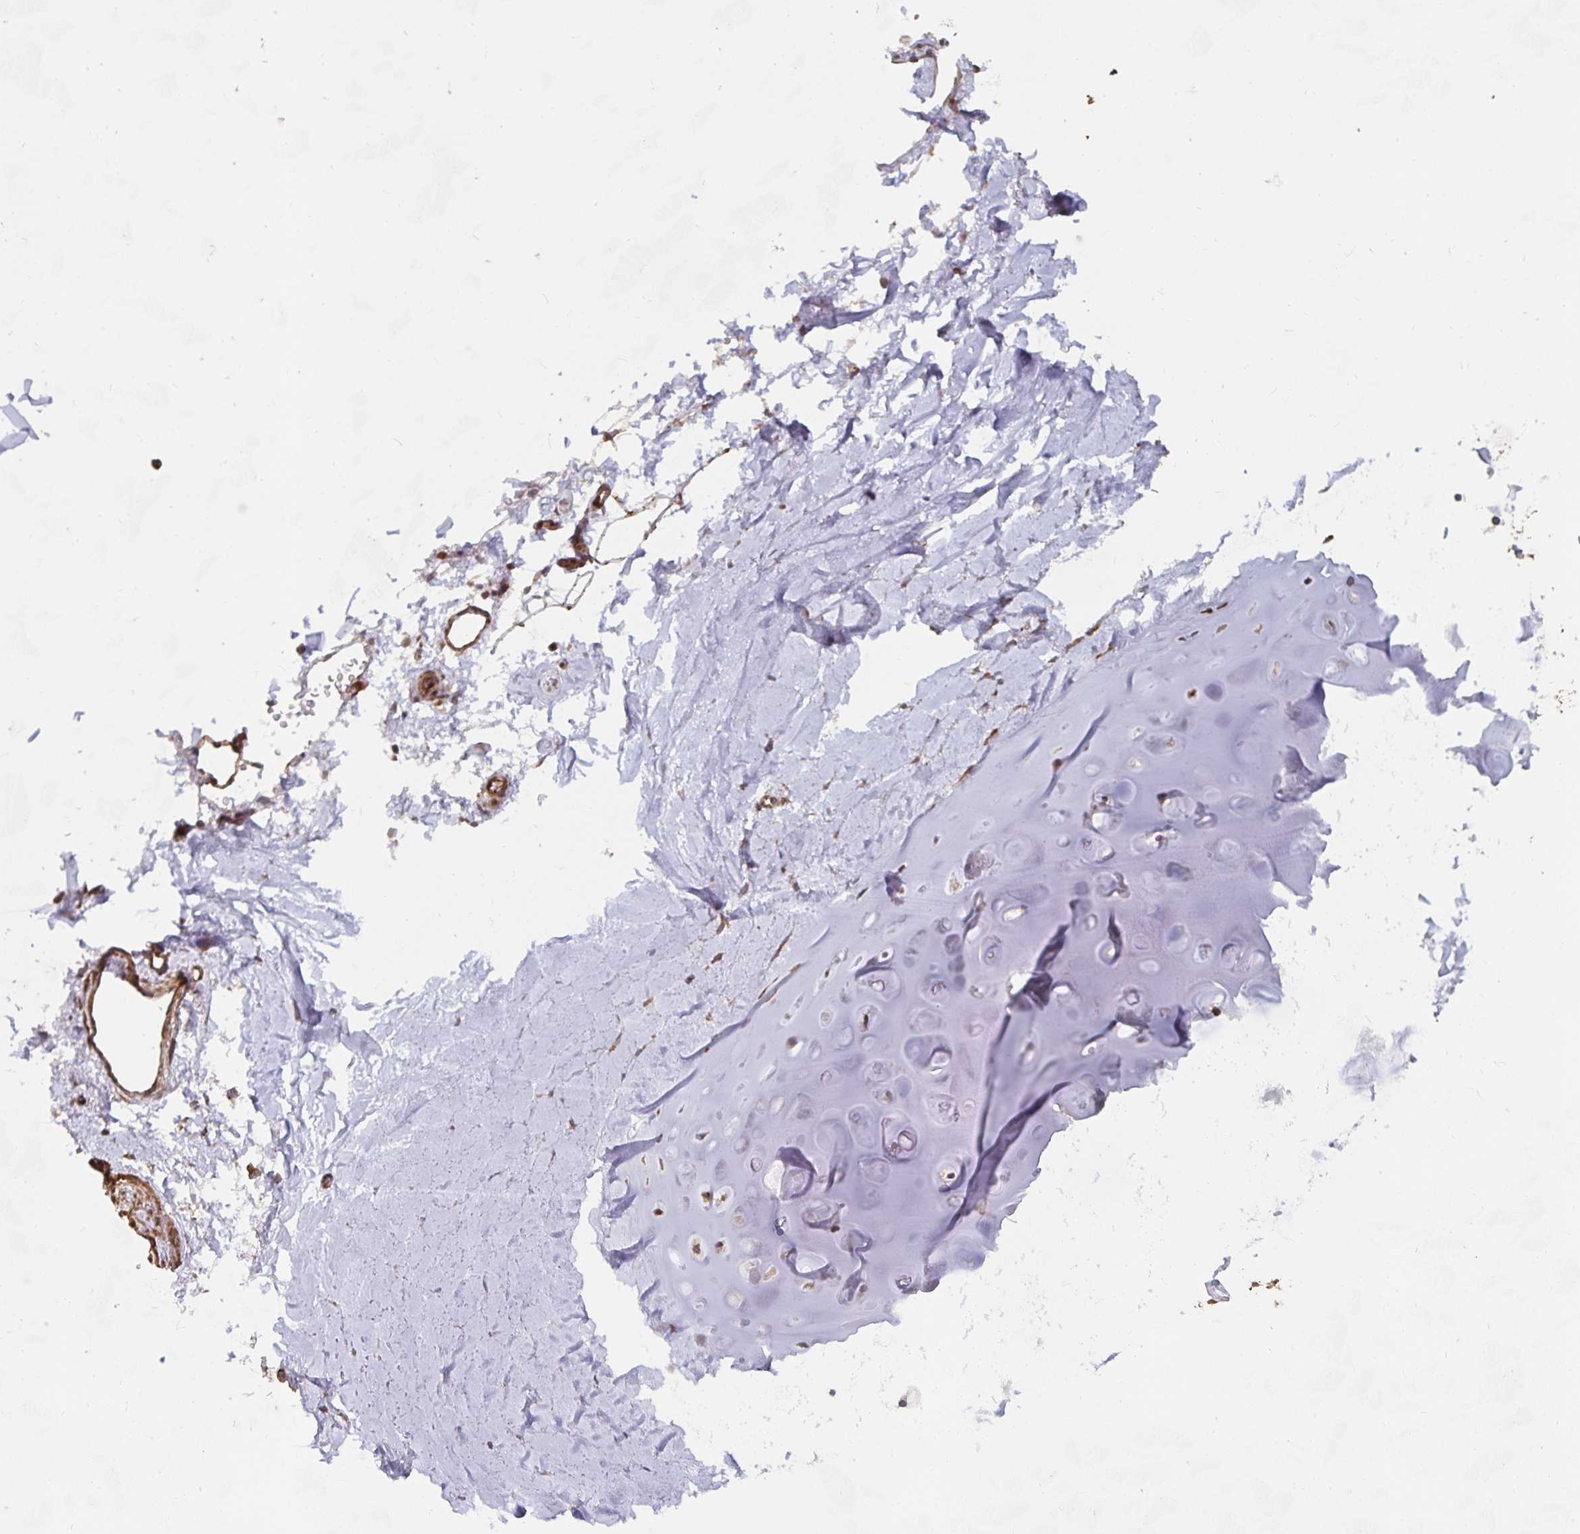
{"staining": {"intensity": "weak", "quantity": "<25%", "location": "cytoplasmic/membranous"}, "tissue": "soft tissue", "cell_type": "Chondrocytes", "image_type": "normal", "snomed": [{"axis": "morphology", "description": "Normal tissue, NOS"}, {"axis": "topography", "description": "Cartilage tissue"}, {"axis": "topography", "description": "Bronchus"}], "caption": "The IHC histopathology image has no significant staining in chondrocytes of soft tissue. (DAB (3,3'-diaminobenzidine) IHC with hematoxylin counter stain).", "gene": "BCAP29", "patient": {"sex": "female", "age": 79}}